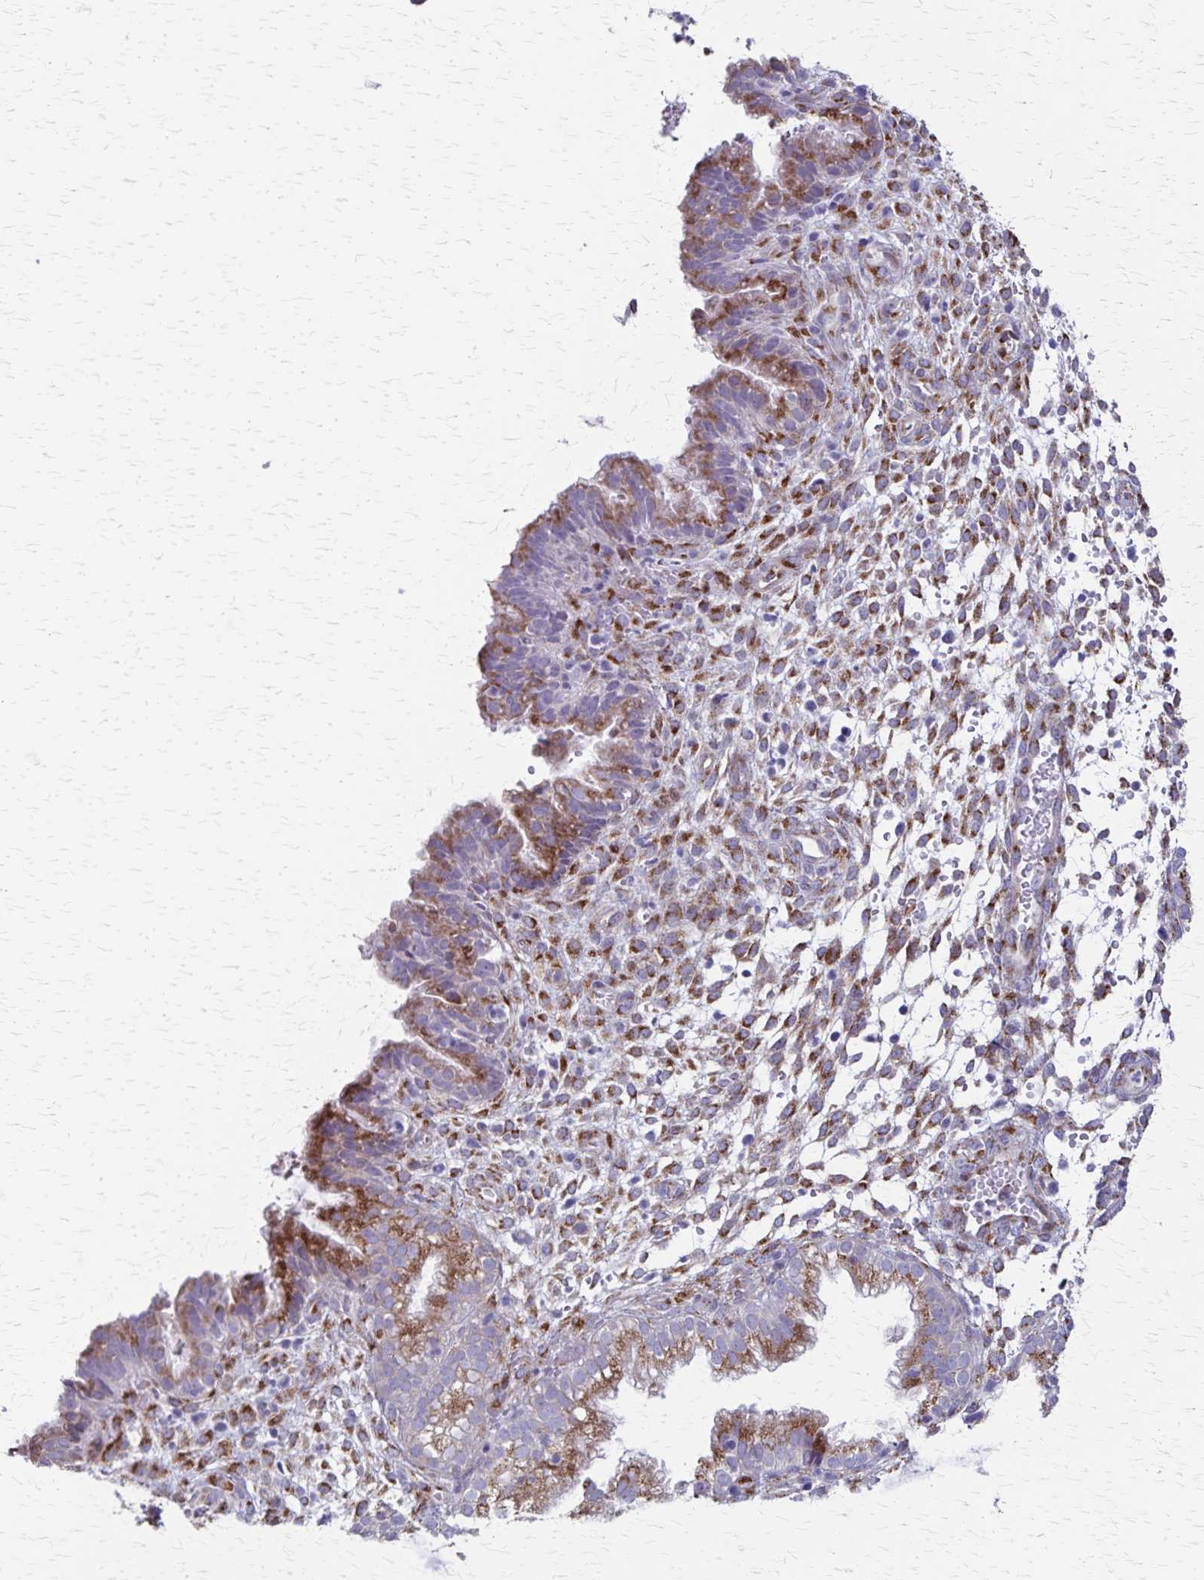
{"staining": {"intensity": "moderate", "quantity": "25%-75%", "location": "cytoplasmic/membranous"}, "tissue": "endometrium", "cell_type": "Cells in endometrial stroma", "image_type": "normal", "snomed": [{"axis": "morphology", "description": "Normal tissue, NOS"}, {"axis": "topography", "description": "Endometrium"}], "caption": "Brown immunohistochemical staining in unremarkable human endometrium reveals moderate cytoplasmic/membranous staining in about 25%-75% of cells in endometrial stroma.", "gene": "MCFD2", "patient": {"sex": "female", "age": 33}}